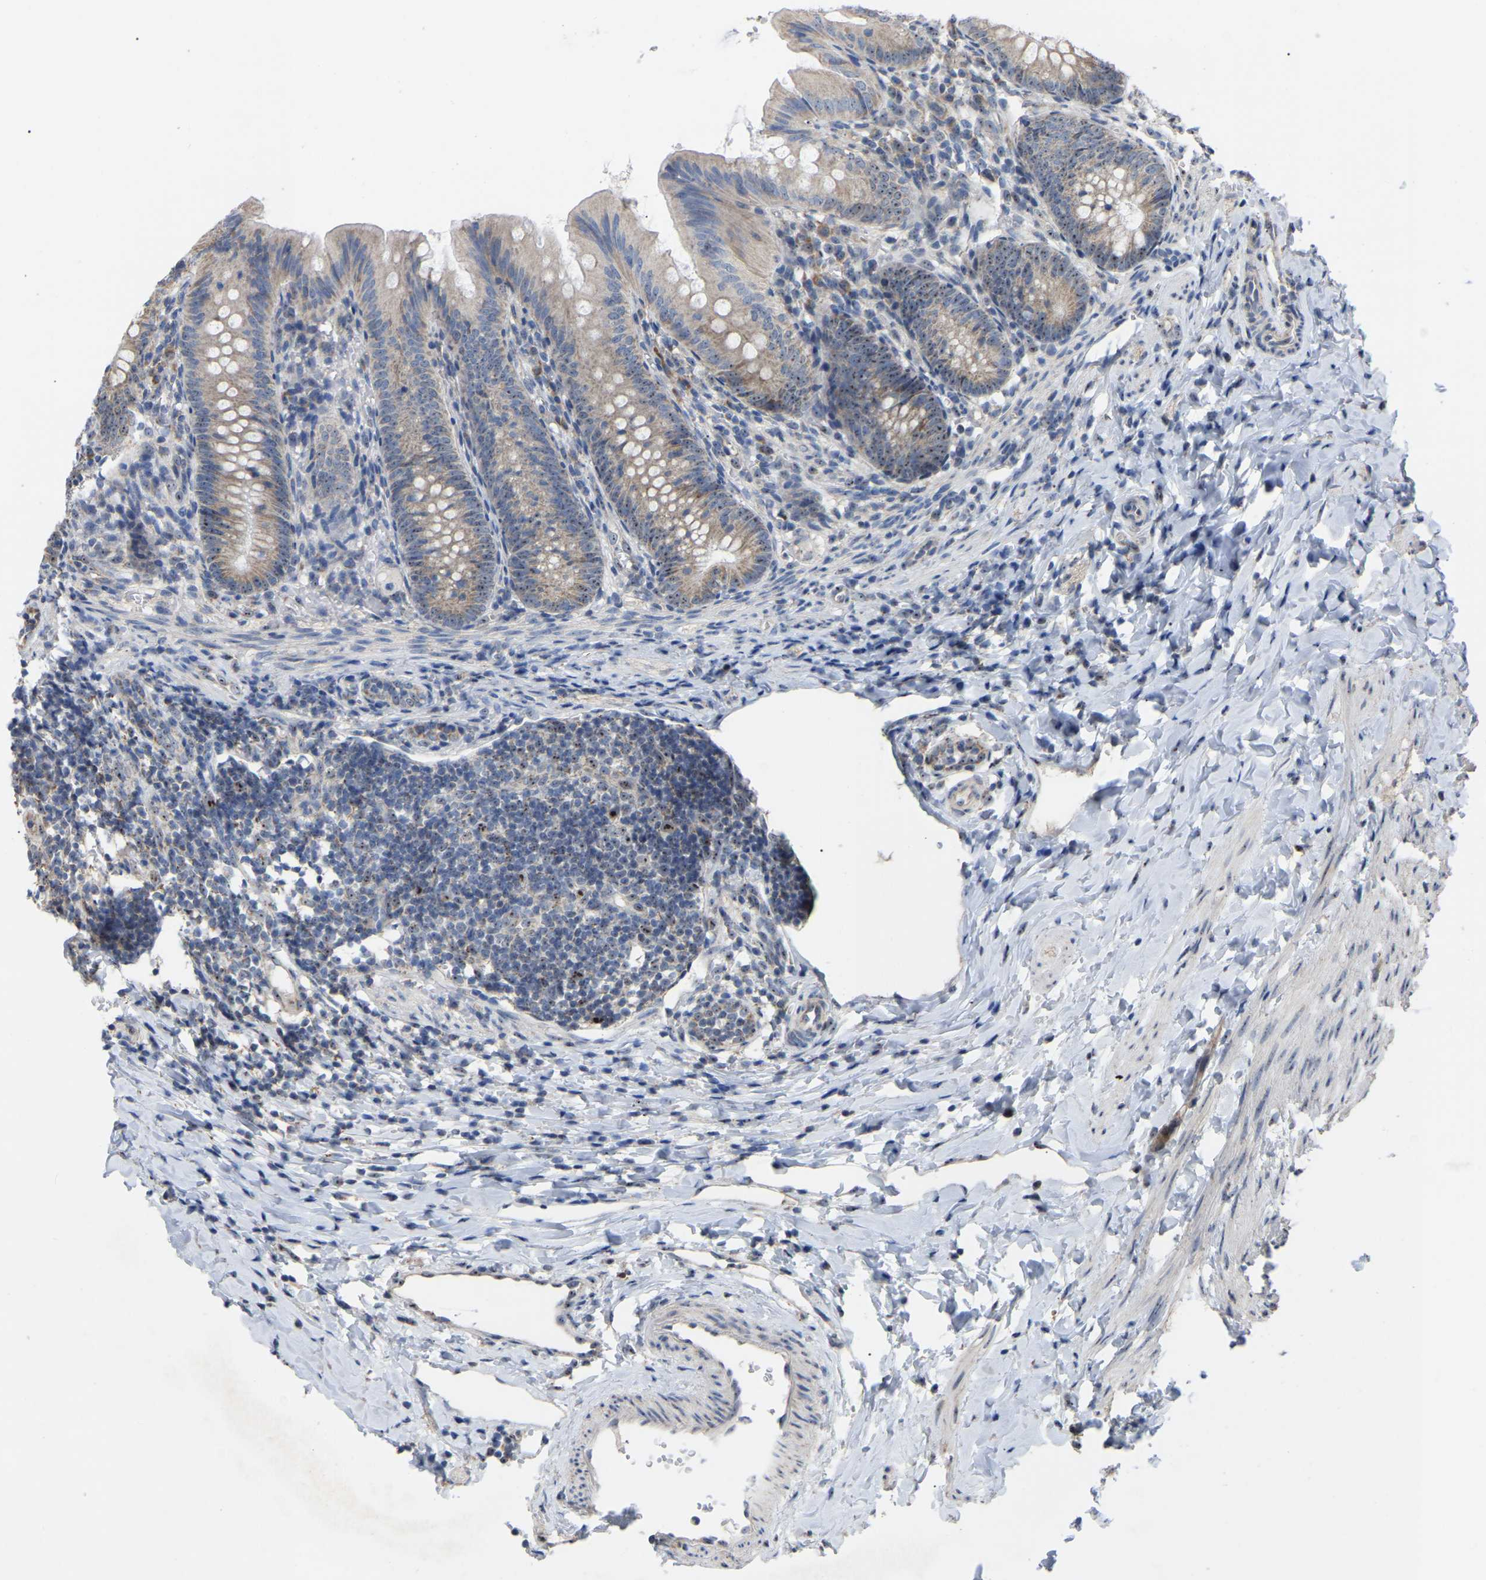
{"staining": {"intensity": "moderate", "quantity": ">75%", "location": "cytoplasmic/membranous,nuclear"}, "tissue": "appendix", "cell_type": "Glandular cells", "image_type": "normal", "snomed": [{"axis": "morphology", "description": "Normal tissue, NOS"}, {"axis": "topography", "description": "Appendix"}], "caption": "An IHC image of unremarkable tissue is shown. Protein staining in brown labels moderate cytoplasmic/membranous,nuclear positivity in appendix within glandular cells. (Stains: DAB (3,3'-diaminobenzidine) in brown, nuclei in blue, Microscopy: brightfield microscopy at high magnification).", "gene": "NOP53", "patient": {"sex": "male", "age": 1}}